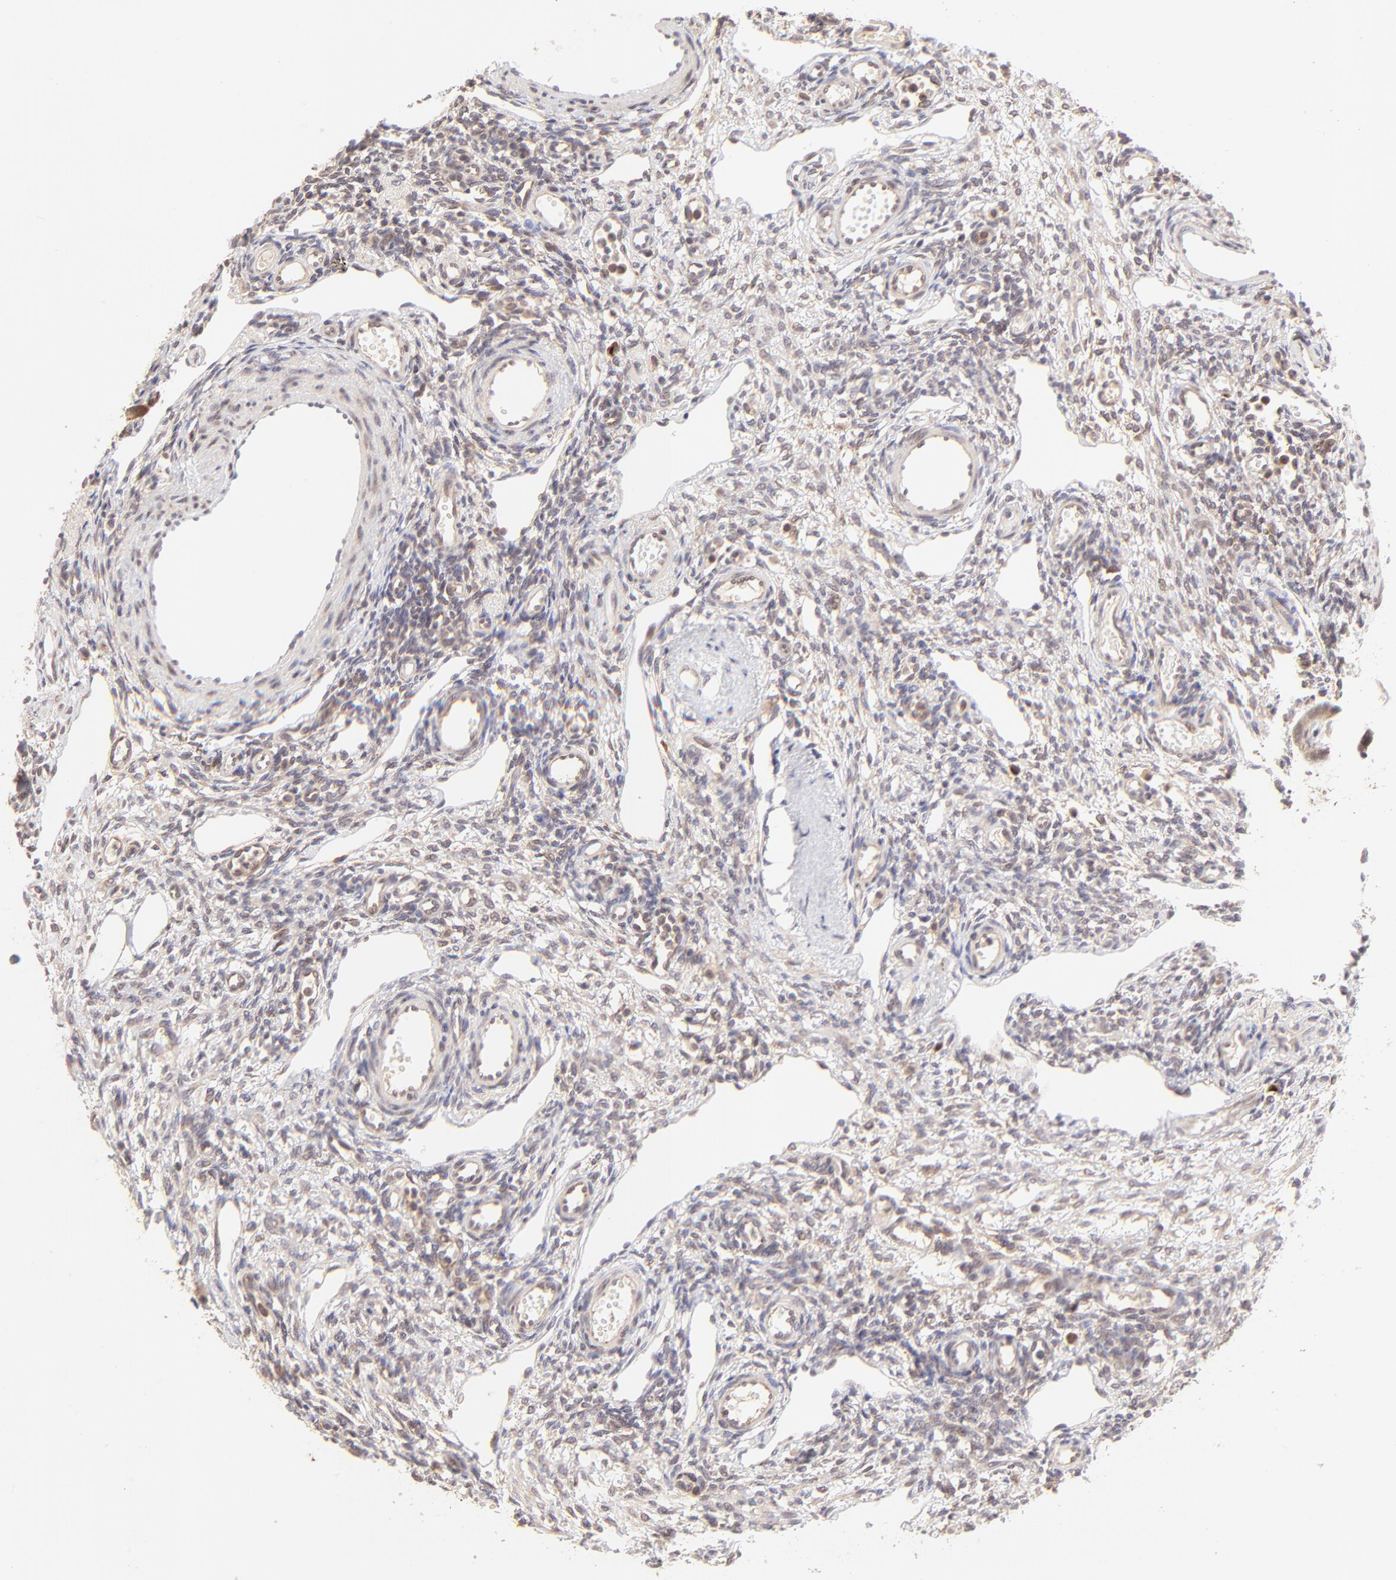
{"staining": {"intensity": "negative", "quantity": "none", "location": "none"}, "tissue": "ovary", "cell_type": "Follicle cells", "image_type": "normal", "snomed": [{"axis": "morphology", "description": "Normal tissue, NOS"}, {"axis": "topography", "description": "Ovary"}], "caption": "Immunohistochemistry of normal human ovary demonstrates no expression in follicle cells. Nuclei are stained in blue.", "gene": "TNRC6B", "patient": {"sex": "female", "age": 33}}